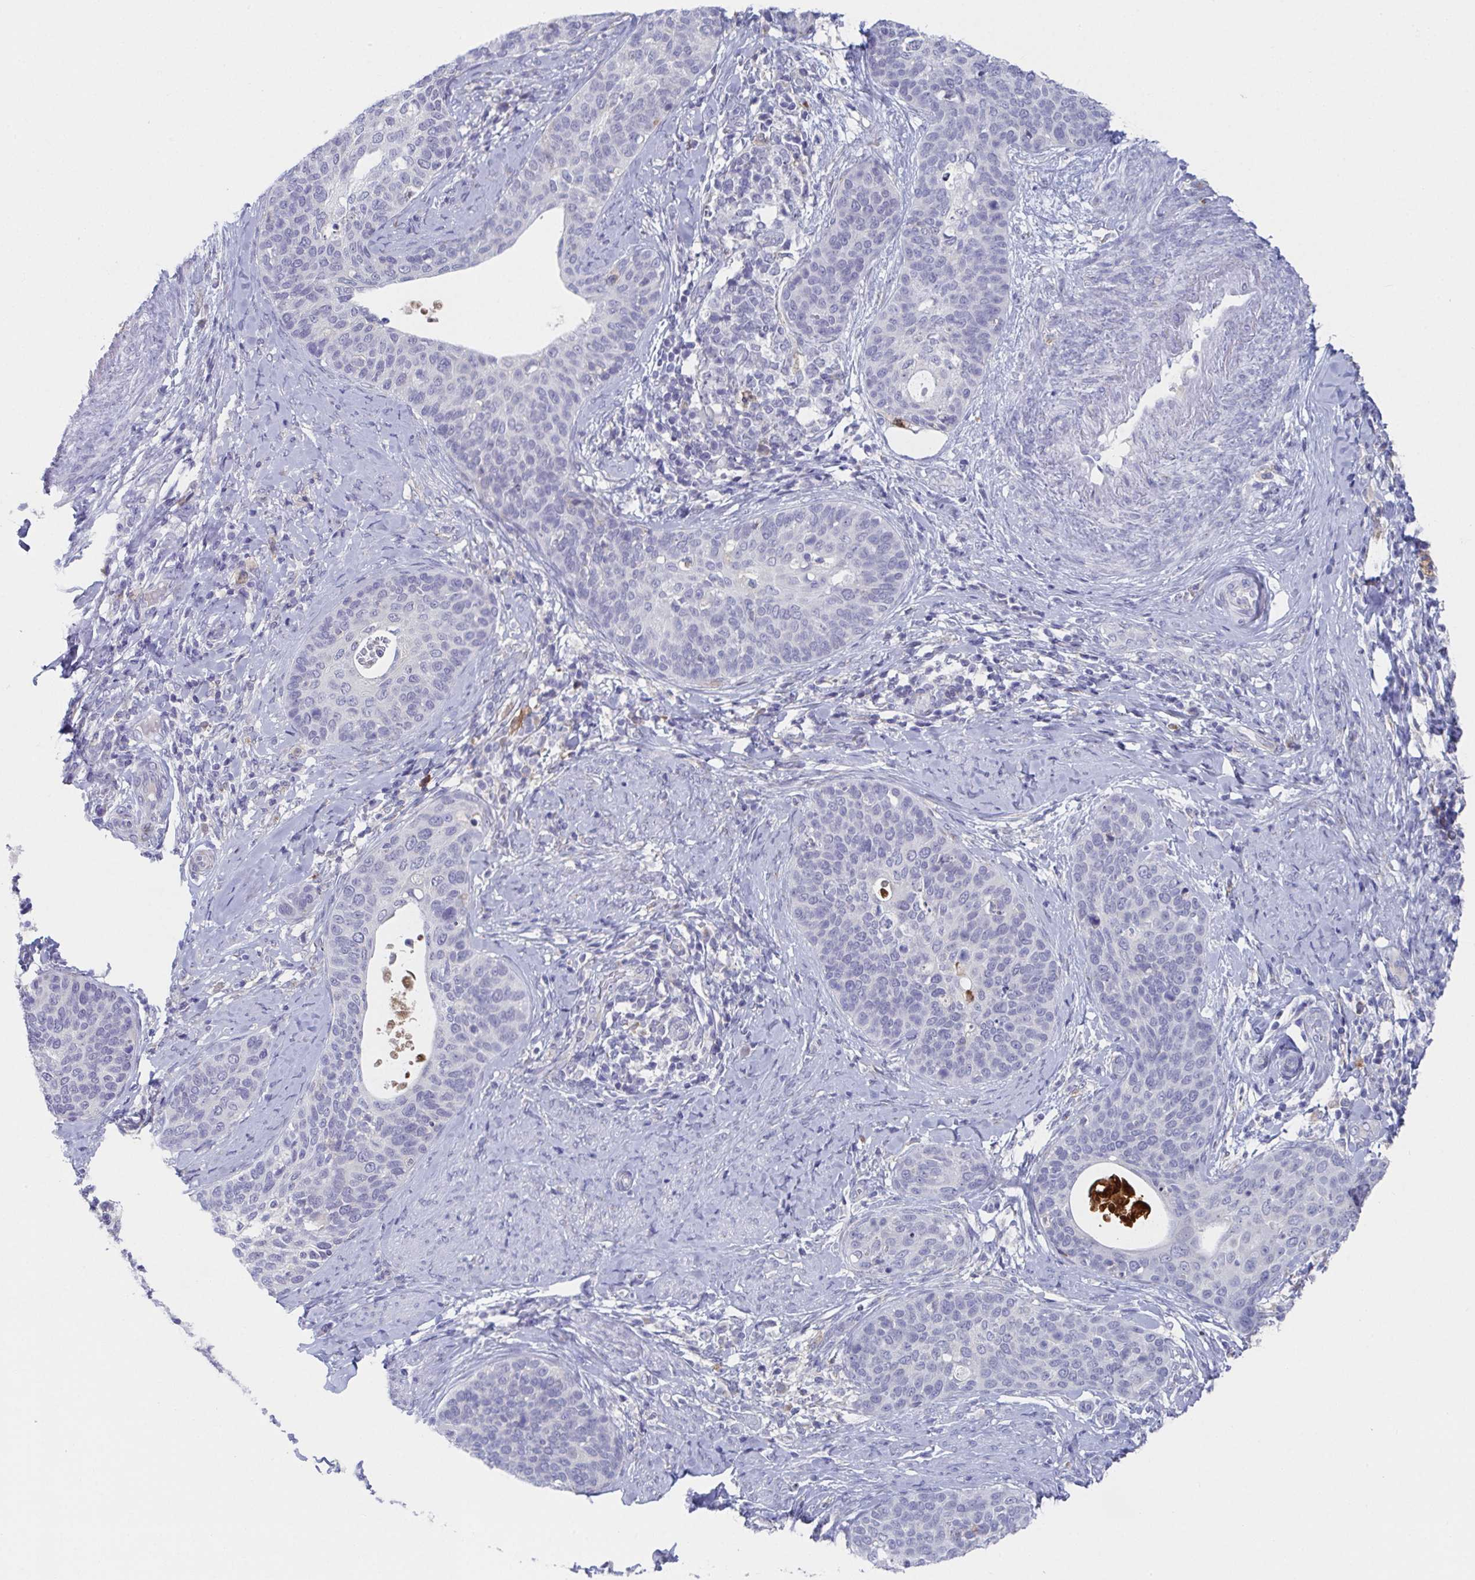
{"staining": {"intensity": "negative", "quantity": "none", "location": "none"}, "tissue": "cervical cancer", "cell_type": "Tumor cells", "image_type": "cancer", "snomed": [{"axis": "morphology", "description": "Squamous cell carcinoma, NOS"}, {"axis": "topography", "description": "Cervix"}], "caption": "A high-resolution photomicrograph shows immunohistochemistry (IHC) staining of cervical cancer (squamous cell carcinoma), which demonstrates no significant expression in tumor cells.", "gene": "TAS2R39", "patient": {"sex": "female", "age": 69}}